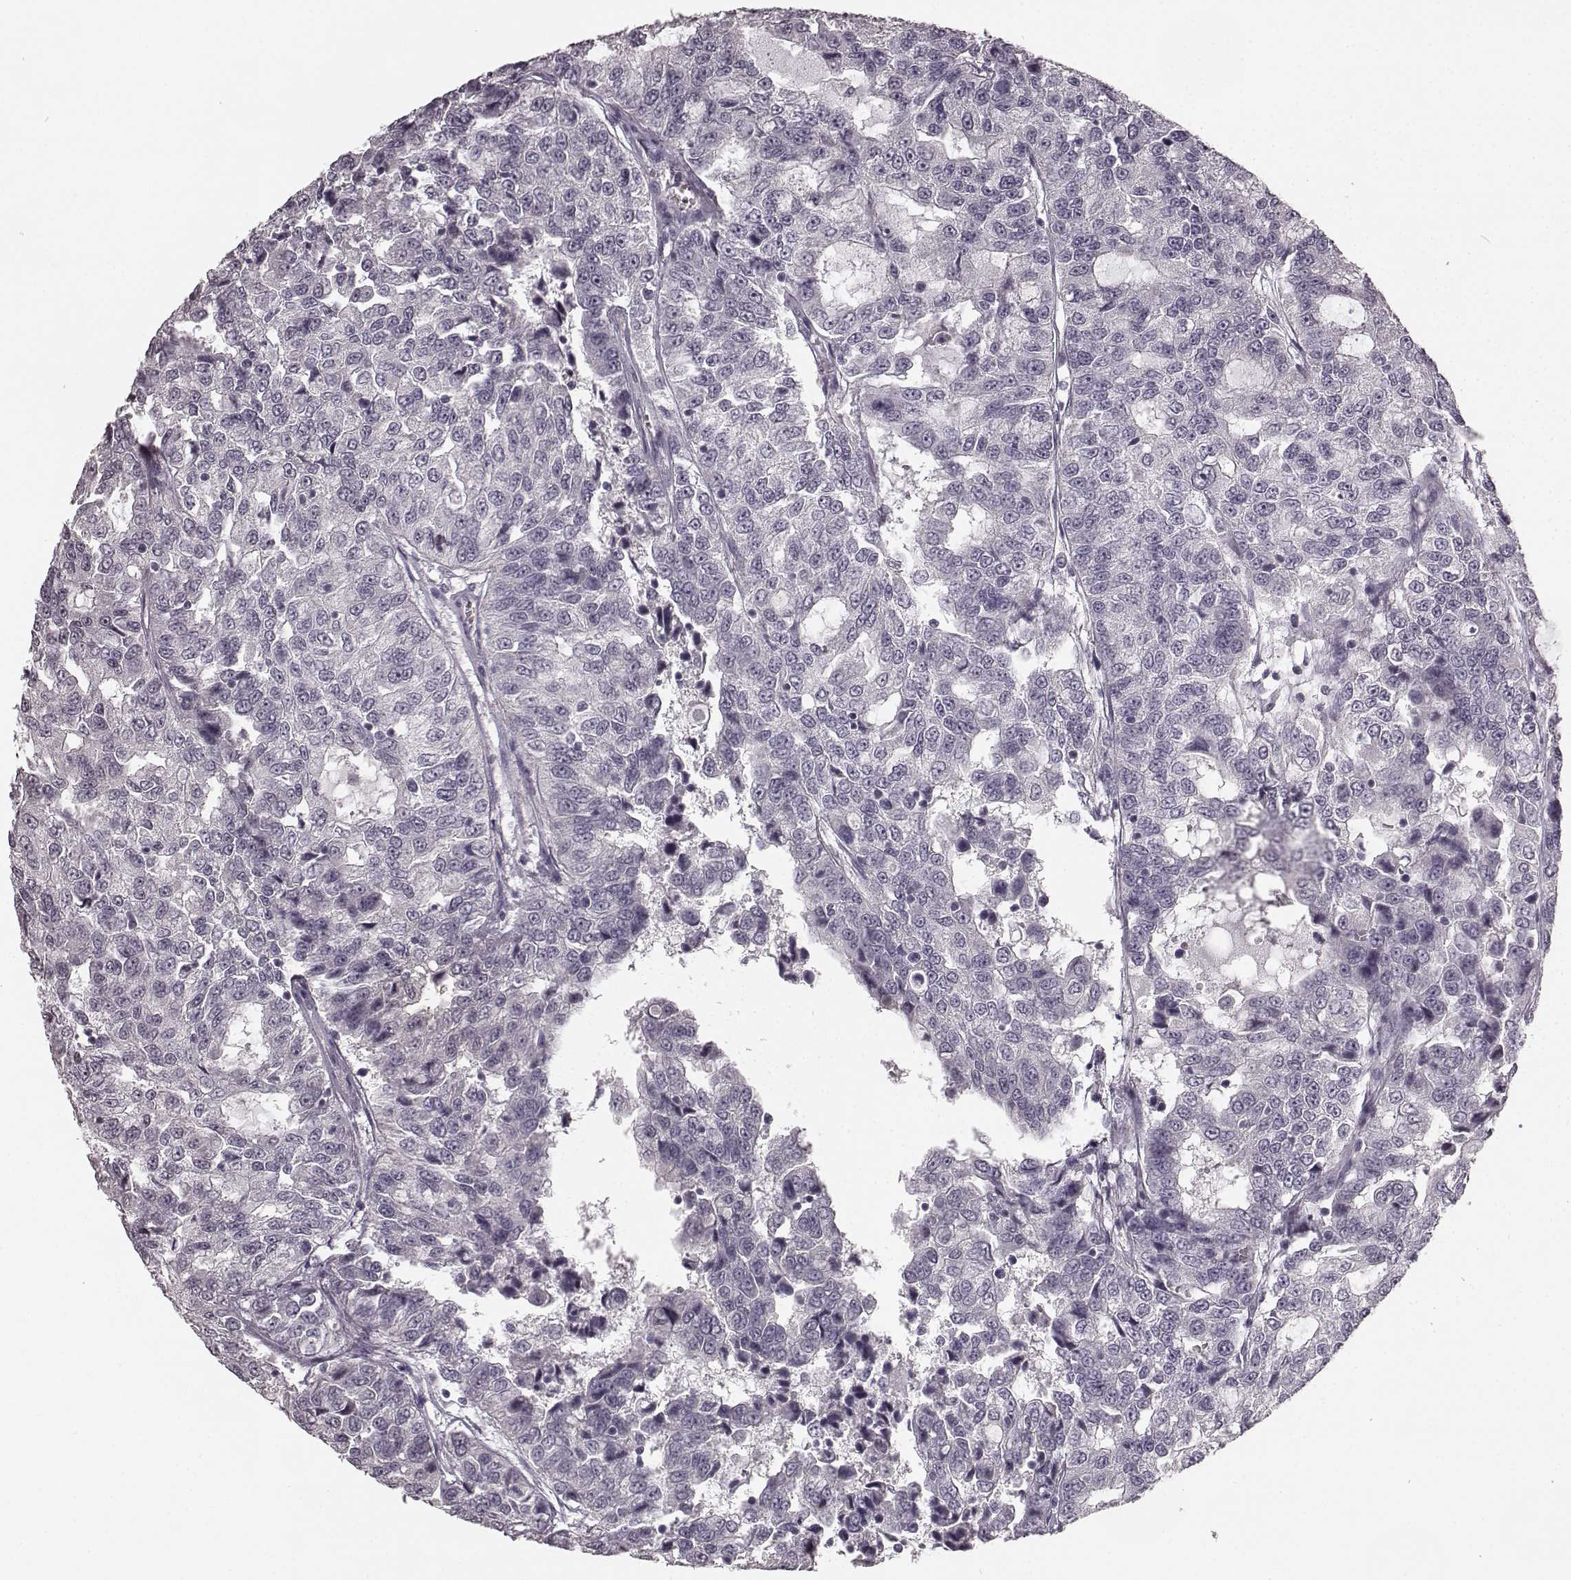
{"staining": {"intensity": "negative", "quantity": "none", "location": "none"}, "tissue": "urothelial cancer", "cell_type": "Tumor cells", "image_type": "cancer", "snomed": [{"axis": "morphology", "description": "Urothelial carcinoma, NOS"}, {"axis": "morphology", "description": "Urothelial carcinoma, High grade"}, {"axis": "topography", "description": "Urinary bladder"}], "caption": "The image demonstrates no staining of tumor cells in urothelial cancer.", "gene": "RIT2", "patient": {"sex": "female", "age": 73}}